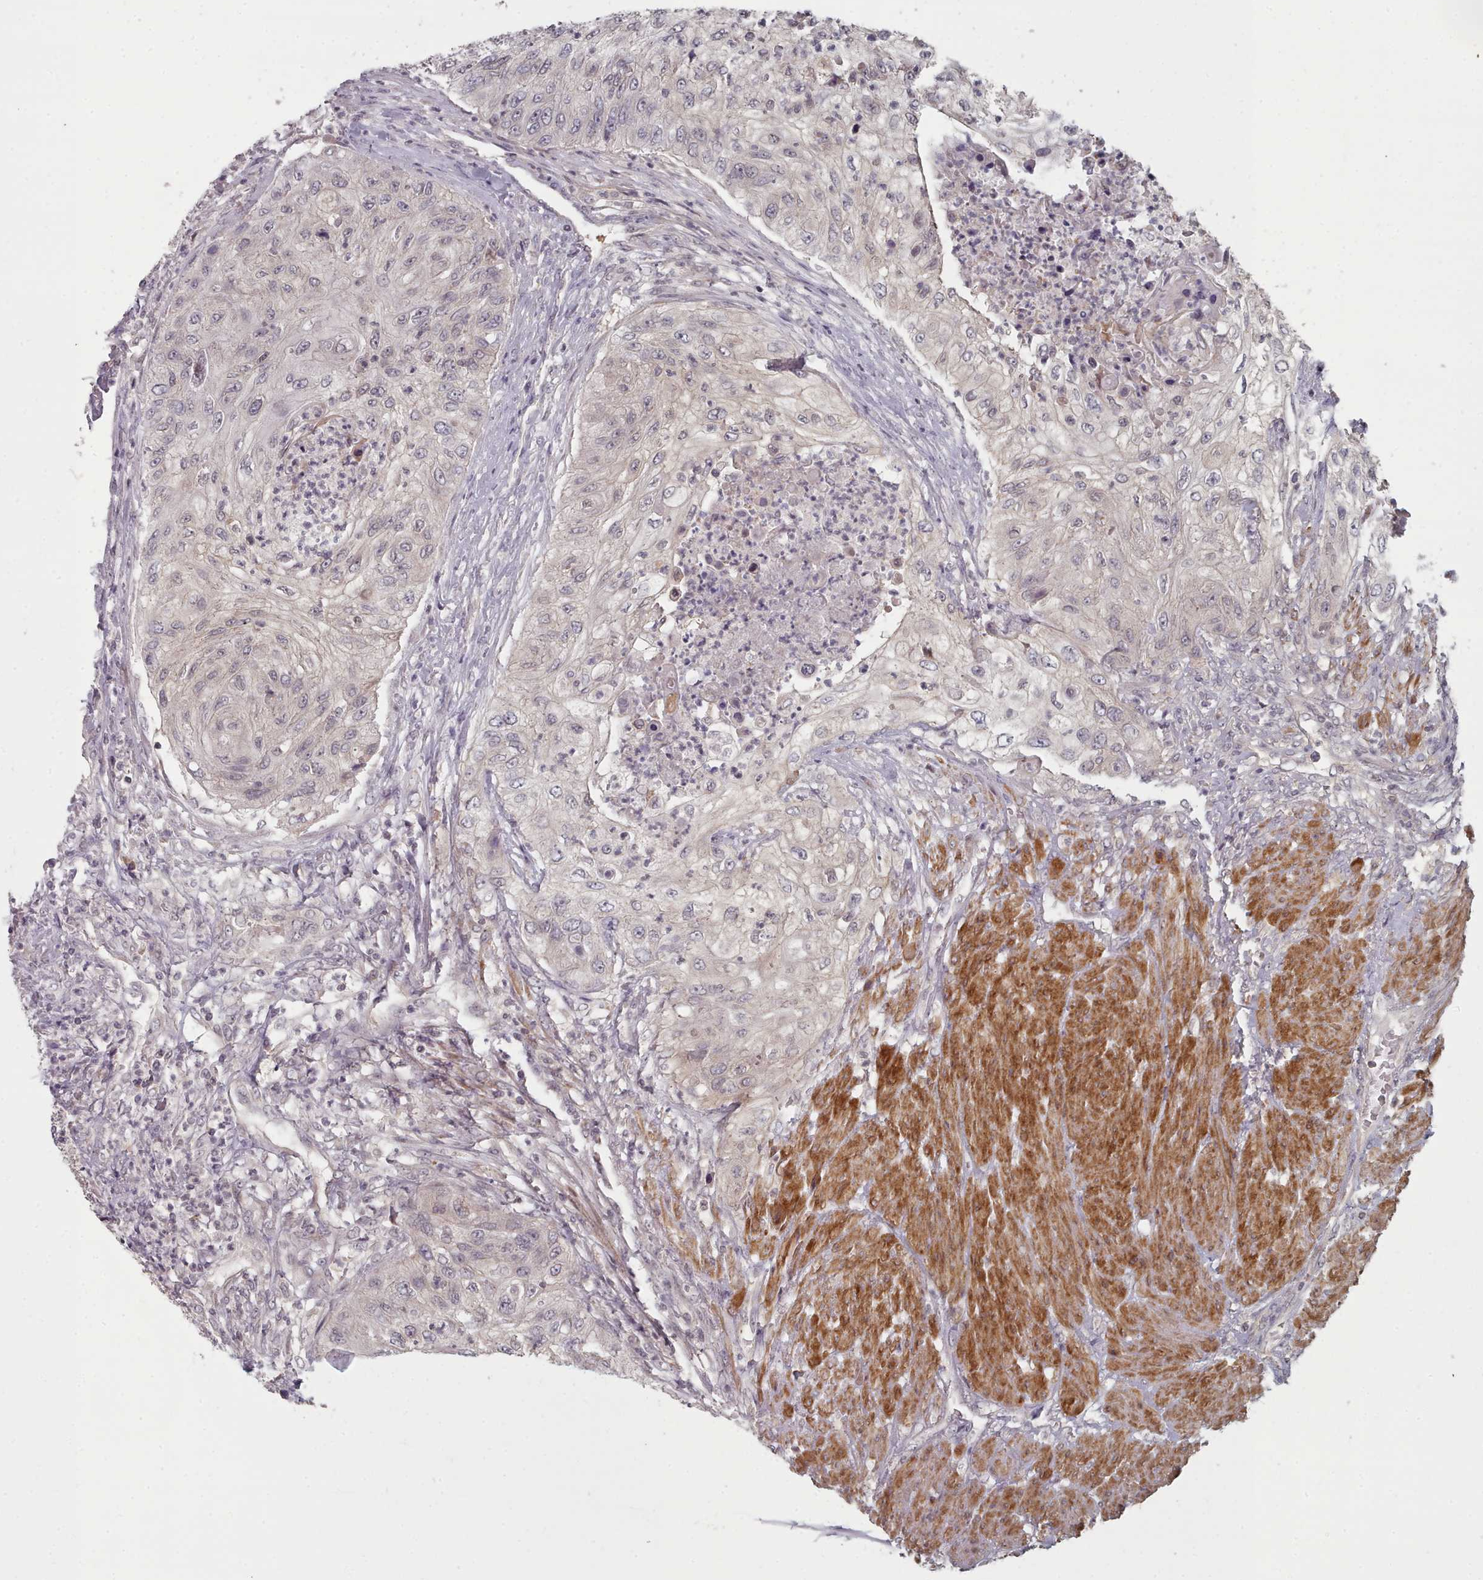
{"staining": {"intensity": "negative", "quantity": "none", "location": "none"}, "tissue": "urothelial cancer", "cell_type": "Tumor cells", "image_type": "cancer", "snomed": [{"axis": "morphology", "description": "Urothelial carcinoma, High grade"}, {"axis": "topography", "description": "Urinary bladder"}], "caption": "The histopathology image displays no staining of tumor cells in urothelial carcinoma (high-grade). (DAB (3,3'-diaminobenzidine) IHC visualized using brightfield microscopy, high magnification).", "gene": "HYAL3", "patient": {"sex": "female", "age": 60}}